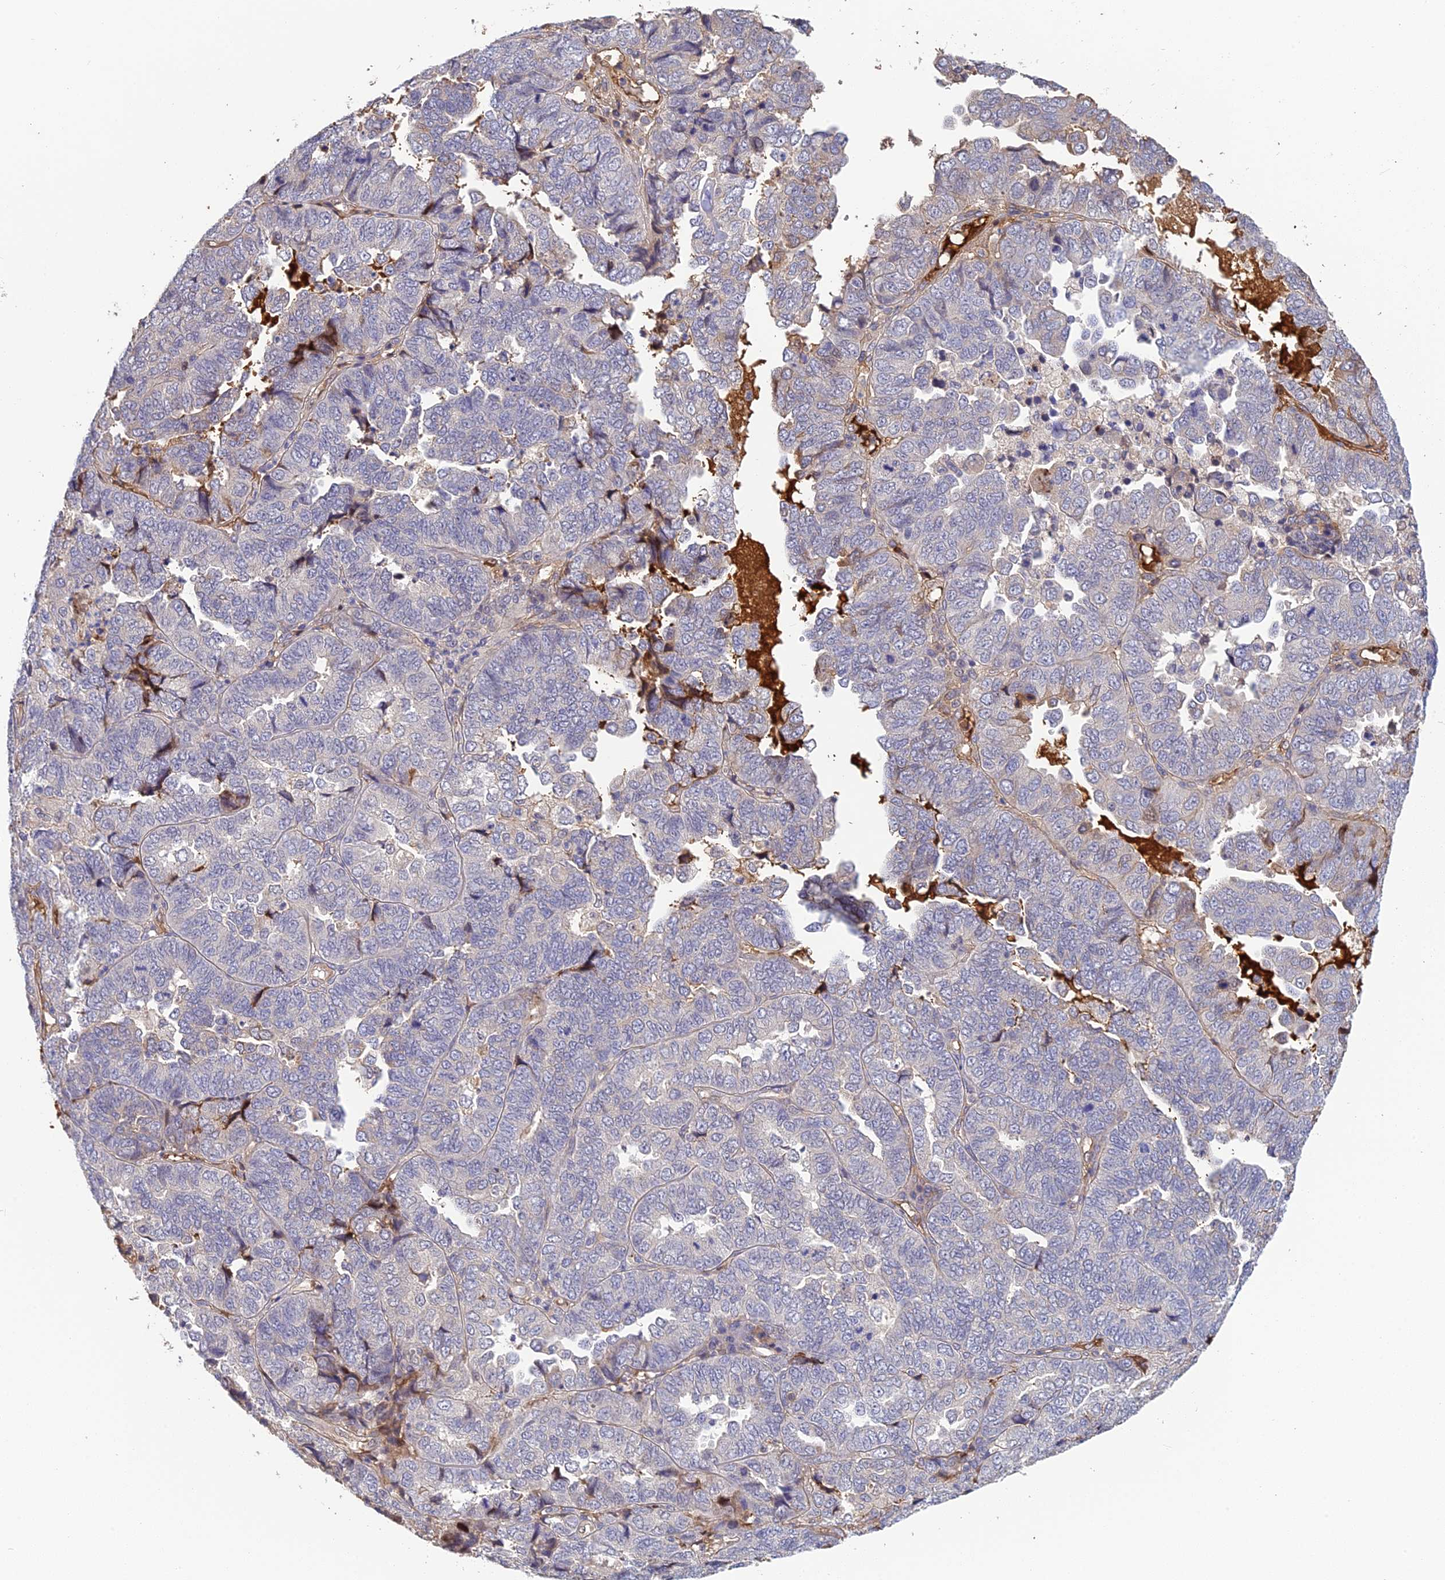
{"staining": {"intensity": "negative", "quantity": "none", "location": "none"}, "tissue": "endometrial cancer", "cell_type": "Tumor cells", "image_type": "cancer", "snomed": [{"axis": "morphology", "description": "Adenocarcinoma, NOS"}, {"axis": "topography", "description": "Endometrium"}], "caption": "Immunohistochemistry of human endometrial adenocarcinoma demonstrates no staining in tumor cells.", "gene": "PZP", "patient": {"sex": "female", "age": 79}}